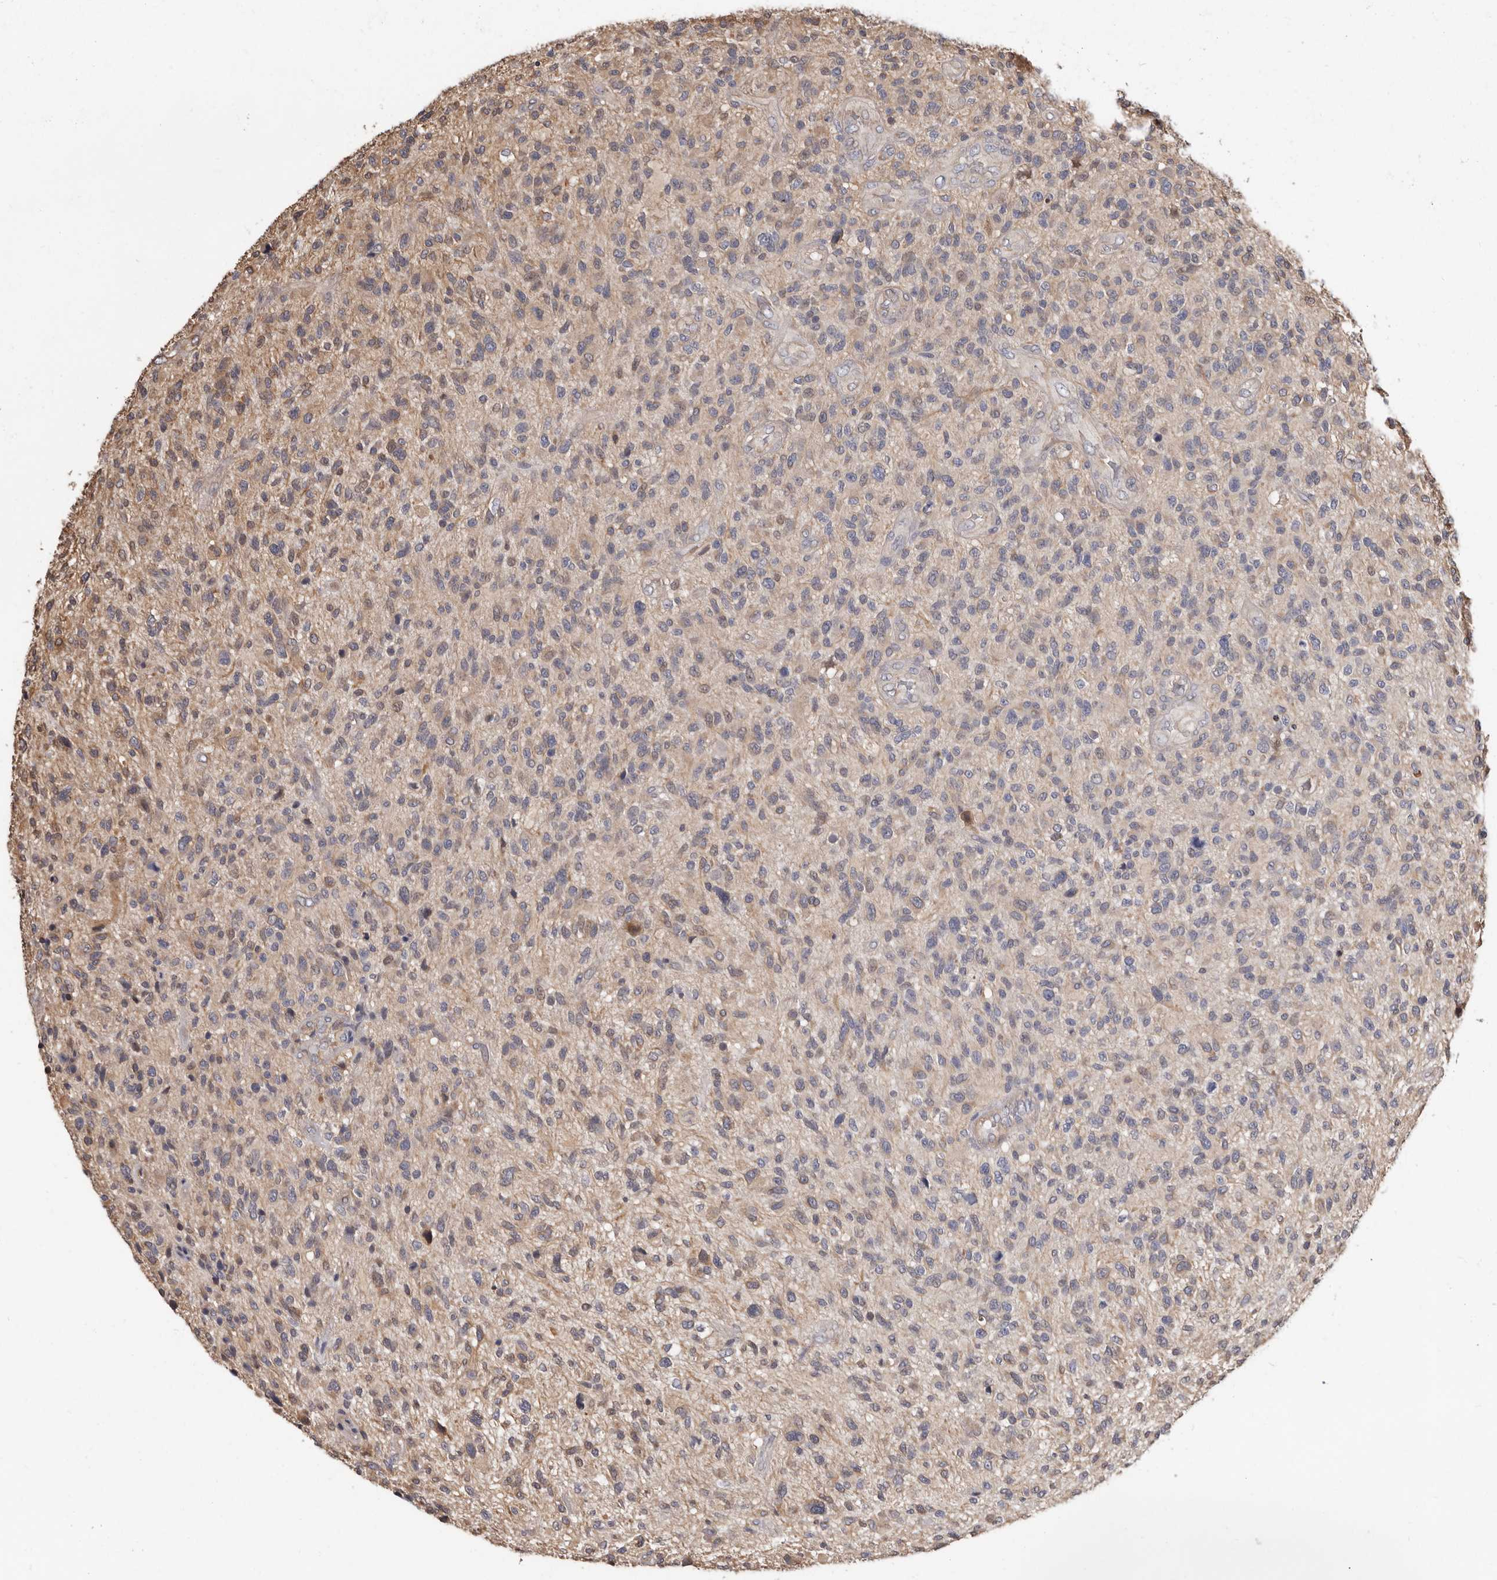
{"staining": {"intensity": "negative", "quantity": "none", "location": "none"}, "tissue": "glioma", "cell_type": "Tumor cells", "image_type": "cancer", "snomed": [{"axis": "morphology", "description": "Glioma, malignant, High grade"}, {"axis": "topography", "description": "Brain"}], "caption": "IHC of human high-grade glioma (malignant) displays no staining in tumor cells.", "gene": "MRPL18", "patient": {"sex": "male", "age": 47}}